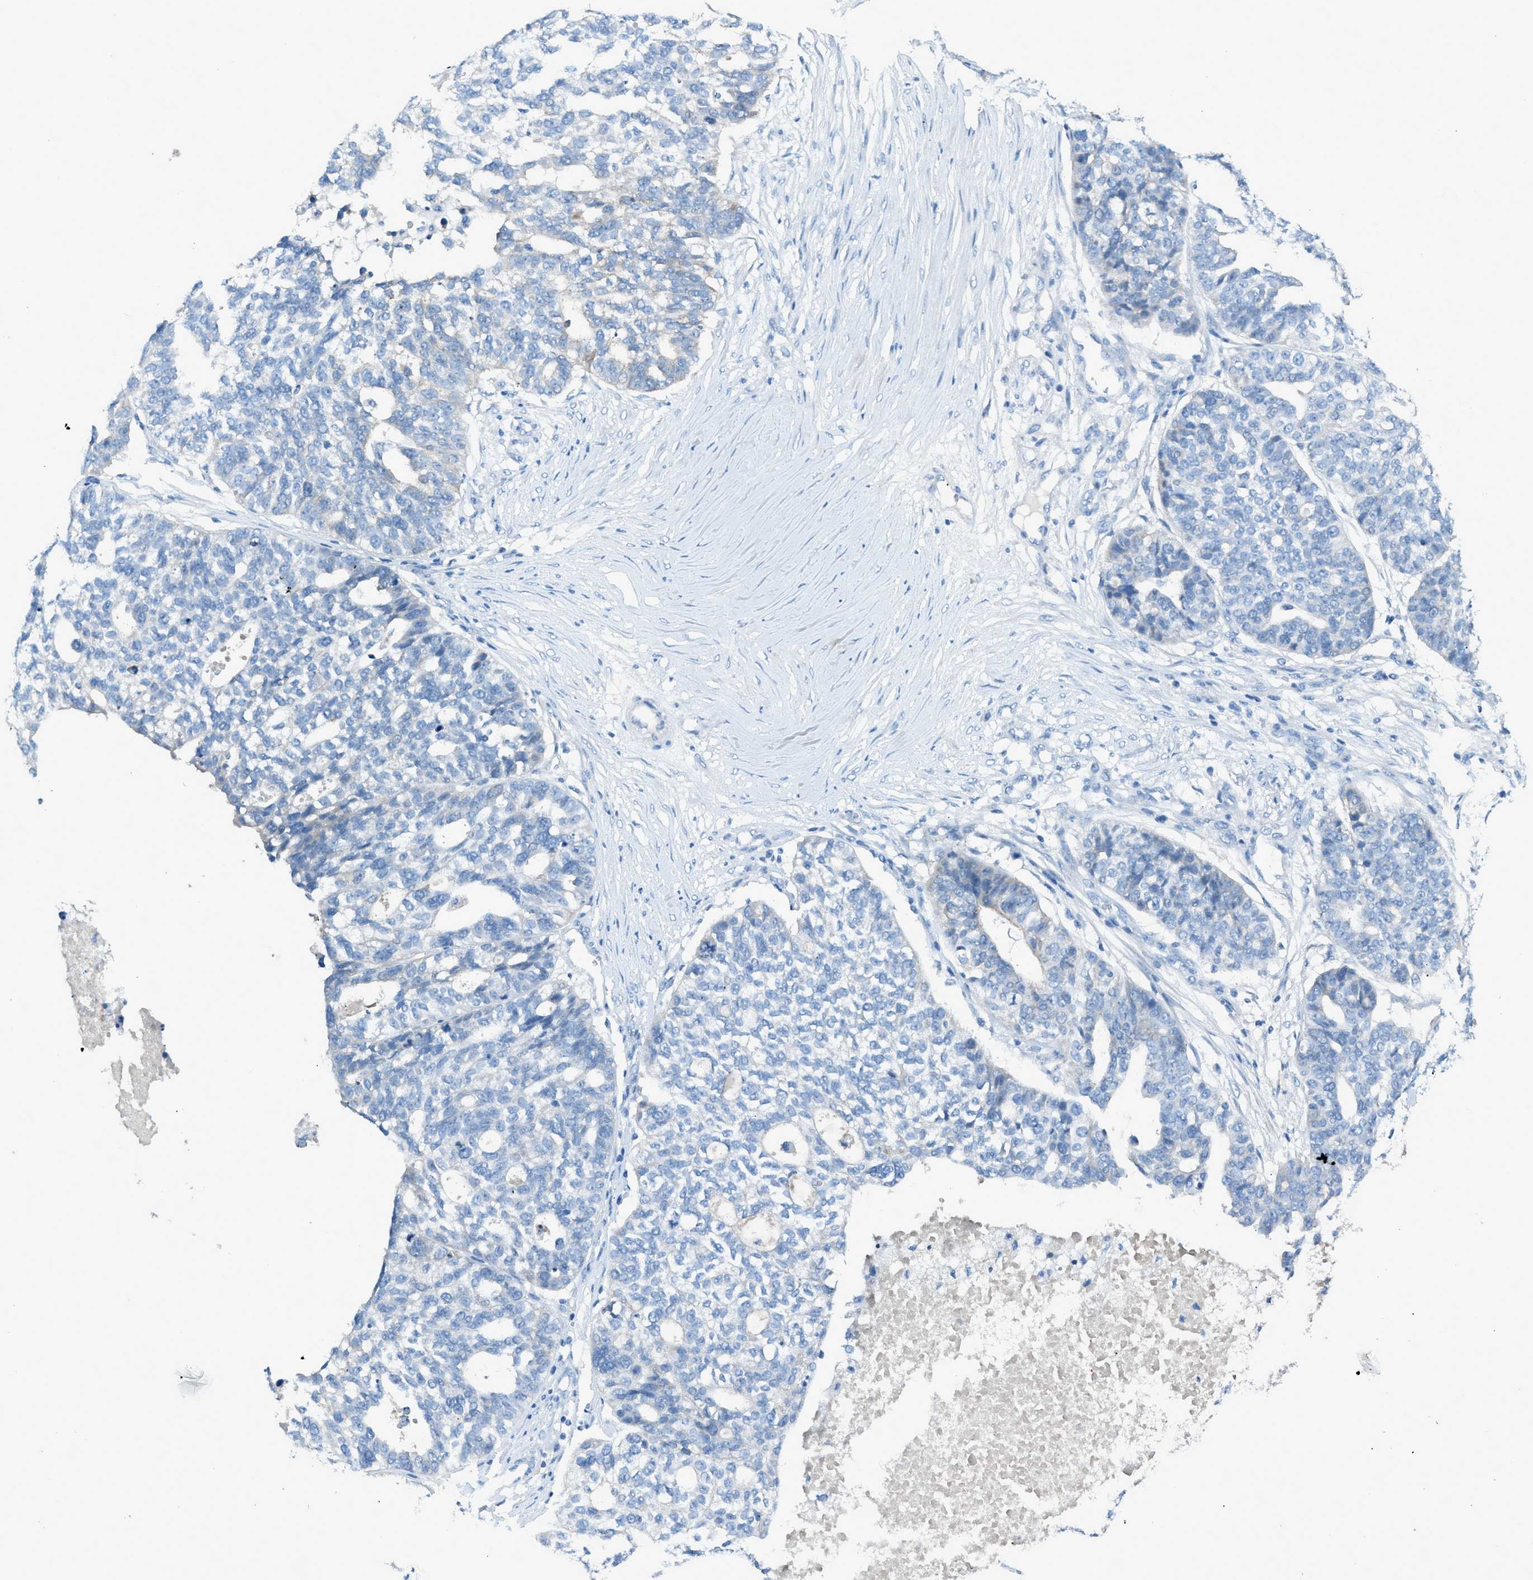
{"staining": {"intensity": "negative", "quantity": "none", "location": "none"}, "tissue": "ovarian cancer", "cell_type": "Tumor cells", "image_type": "cancer", "snomed": [{"axis": "morphology", "description": "Cystadenocarcinoma, serous, NOS"}, {"axis": "topography", "description": "Ovary"}], "caption": "Photomicrograph shows no protein expression in tumor cells of ovarian cancer (serous cystadenocarcinoma) tissue.", "gene": "C5AR2", "patient": {"sex": "female", "age": 59}}